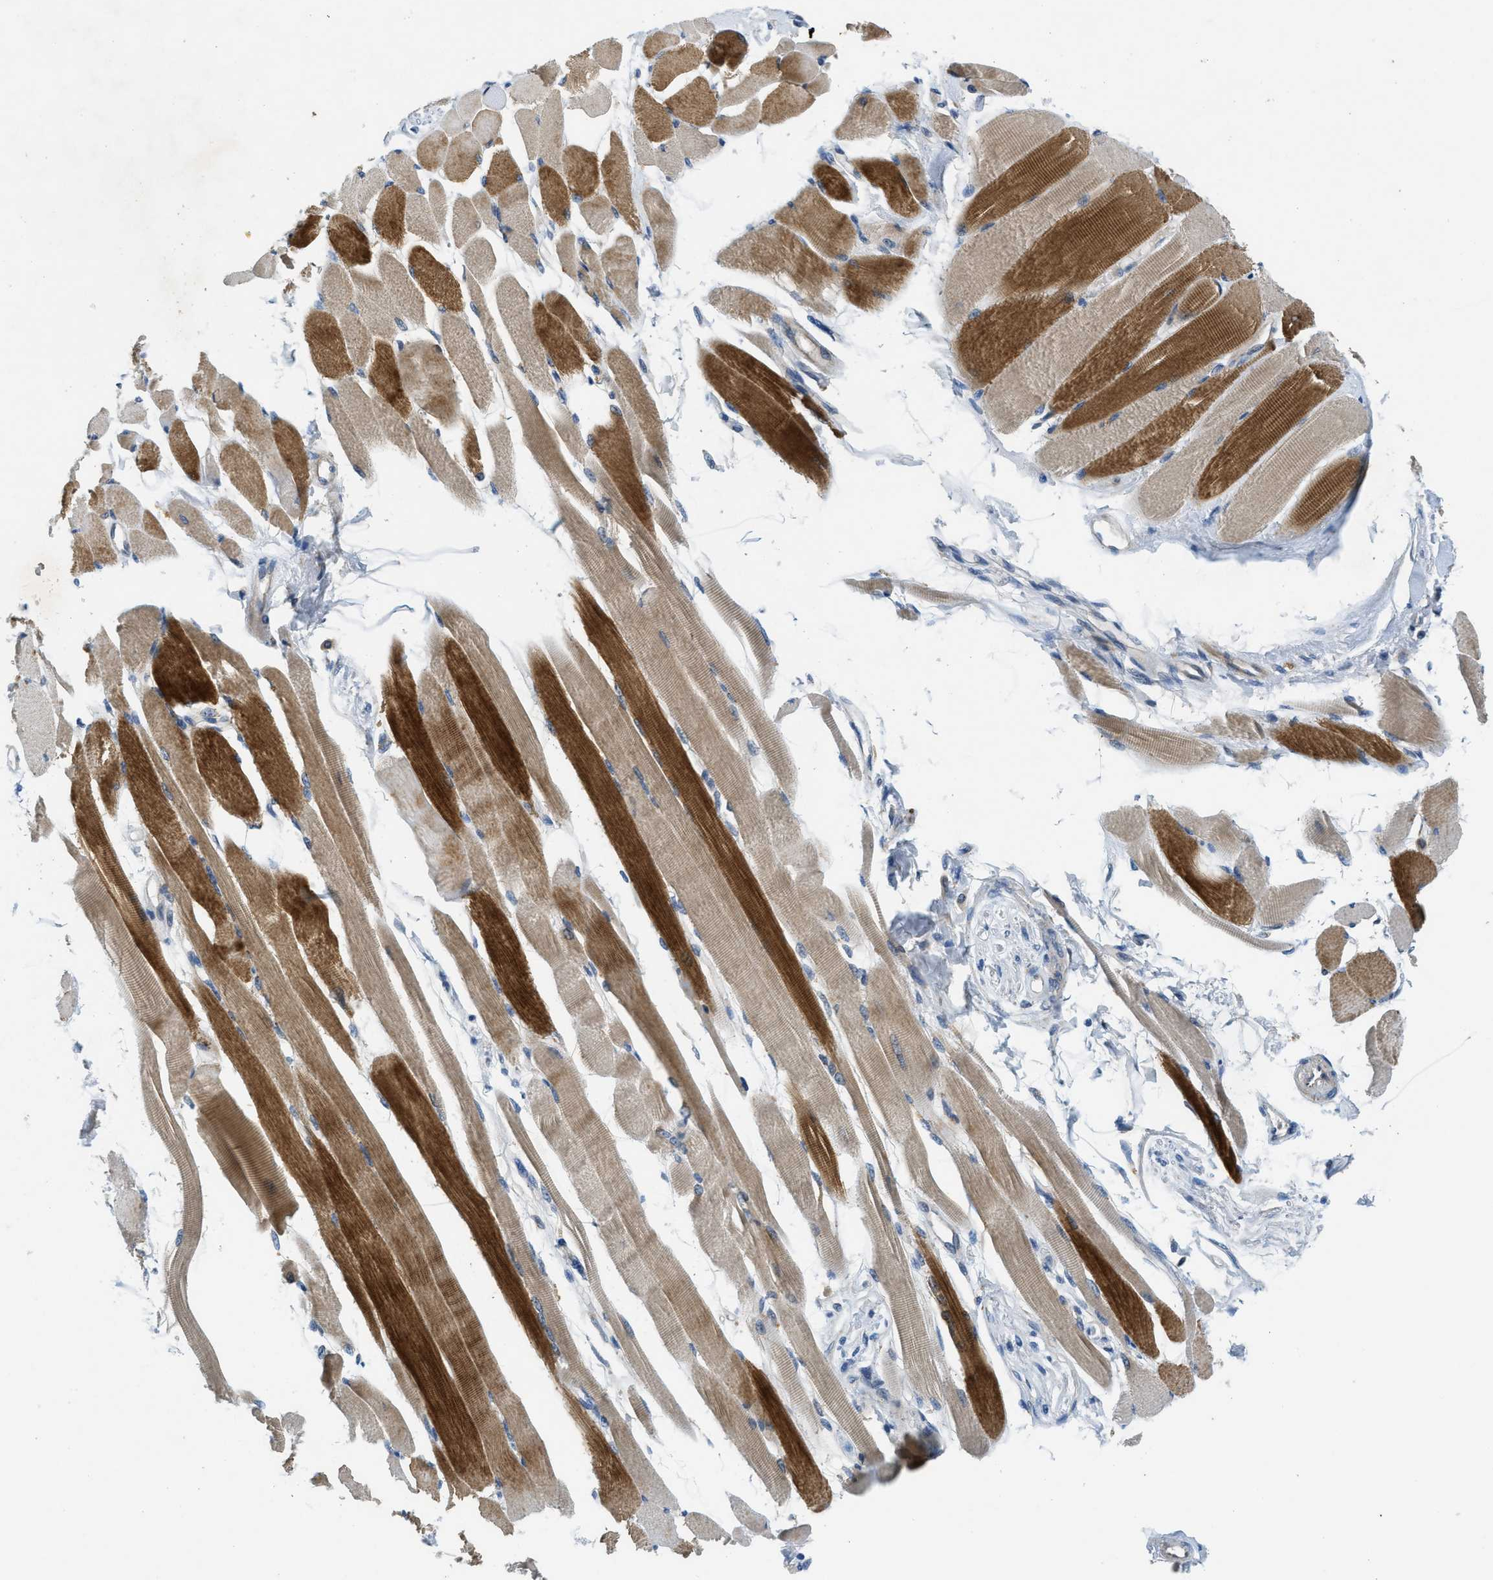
{"staining": {"intensity": "strong", "quantity": ">75%", "location": "cytoplasmic/membranous"}, "tissue": "skeletal muscle", "cell_type": "Myocytes", "image_type": "normal", "snomed": [{"axis": "morphology", "description": "Normal tissue, NOS"}, {"axis": "topography", "description": "Skeletal muscle"}, {"axis": "topography", "description": "Peripheral nerve tissue"}], "caption": "Strong cytoplasmic/membranous expression for a protein is identified in approximately >75% of myocytes of normal skeletal muscle using immunohistochemistry.", "gene": "RIPK2", "patient": {"sex": "female", "age": 84}}